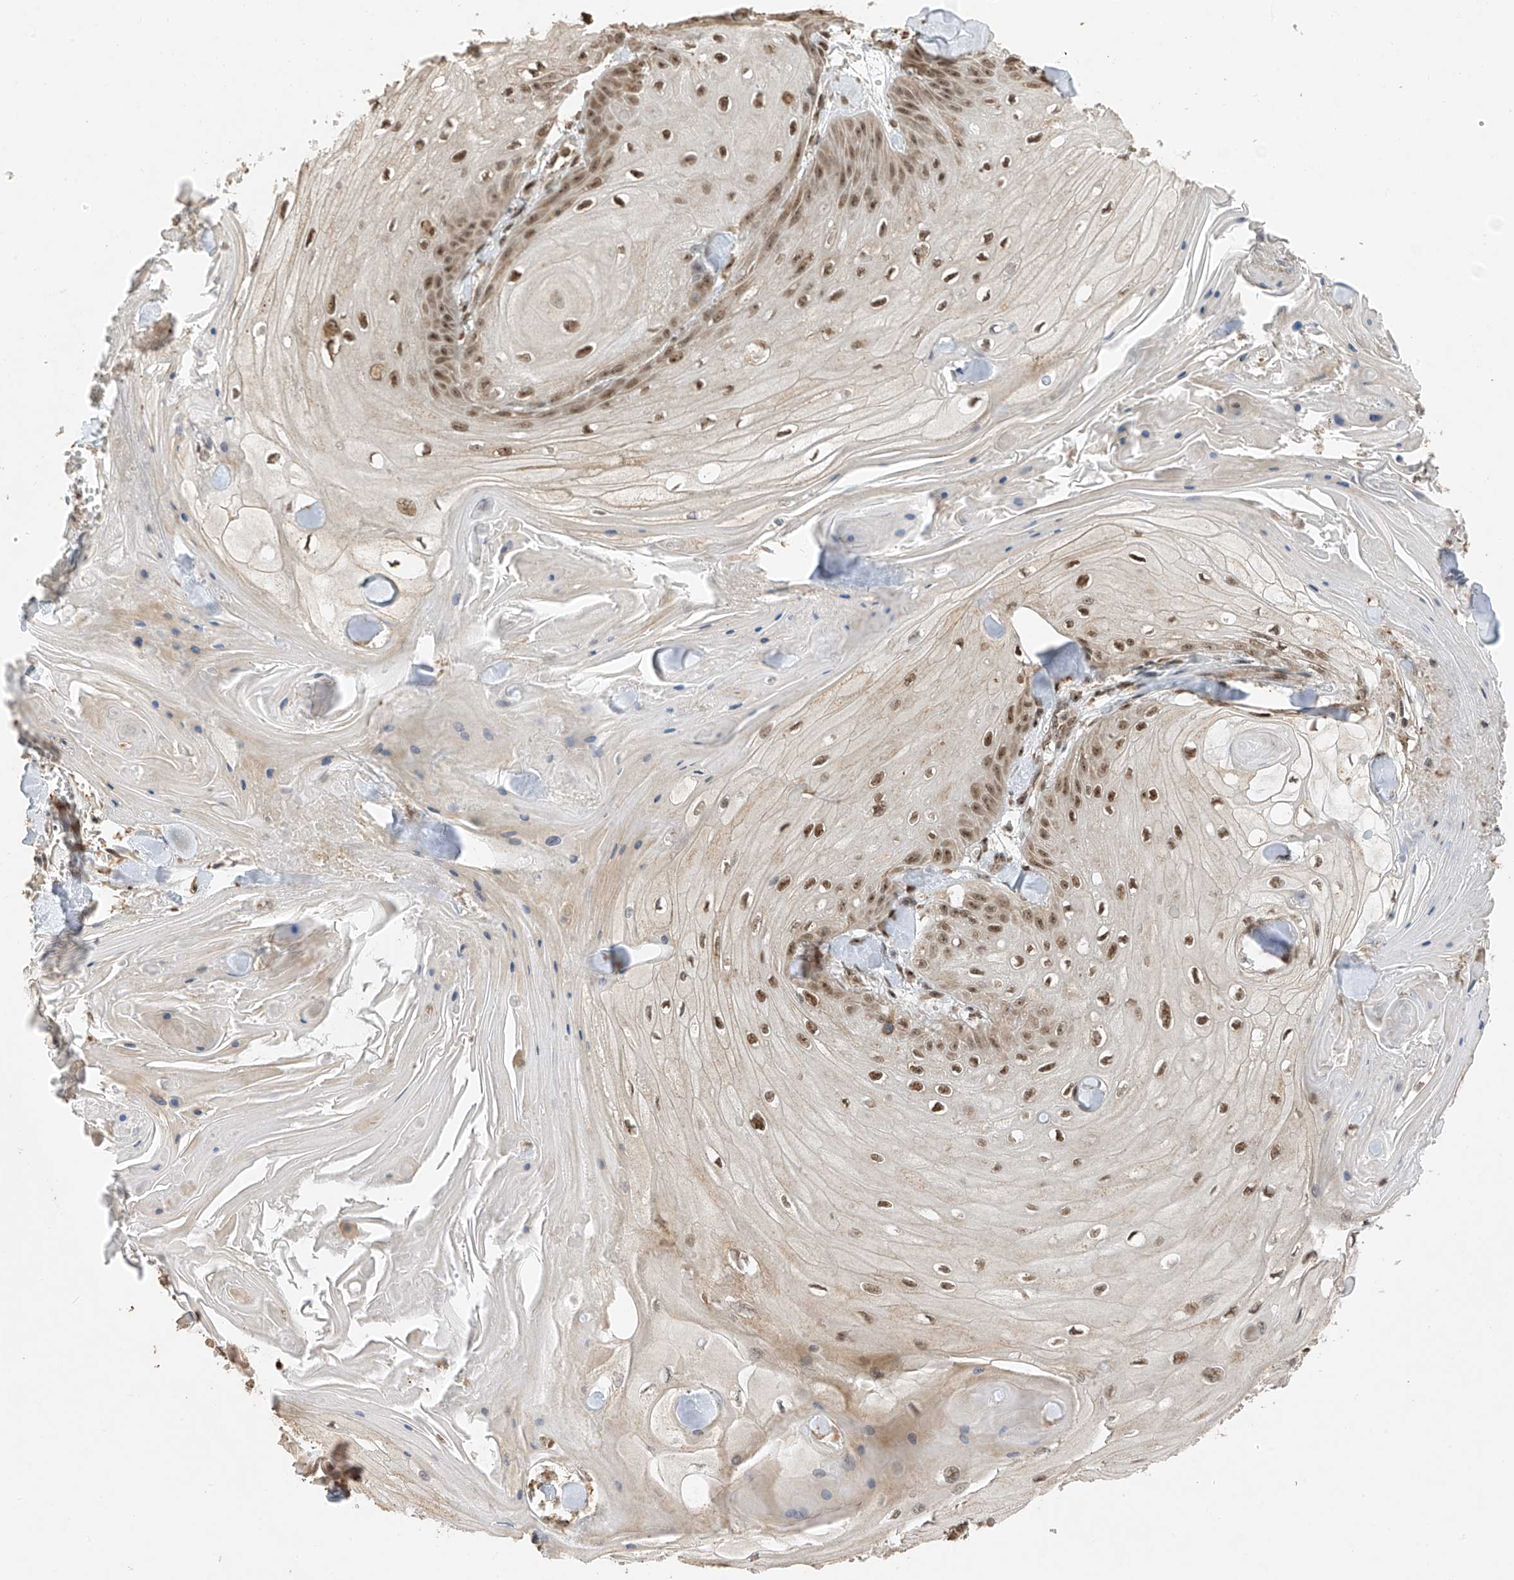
{"staining": {"intensity": "moderate", "quantity": ">75%", "location": "nuclear"}, "tissue": "skin cancer", "cell_type": "Tumor cells", "image_type": "cancer", "snomed": [{"axis": "morphology", "description": "Squamous cell carcinoma, NOS"}, {"axis": "topography", "description": "Skin"}], "caption": "A photomicrograph of human skin squamous cell carcinoma stained for a protein demonstrates moderate nuclear brown staining in tumor cells. (DAB IHC with brightfield microscopy, high magnification).", "gene": "ERLEC1", "patient": {"sex": "male", "age": 74}}